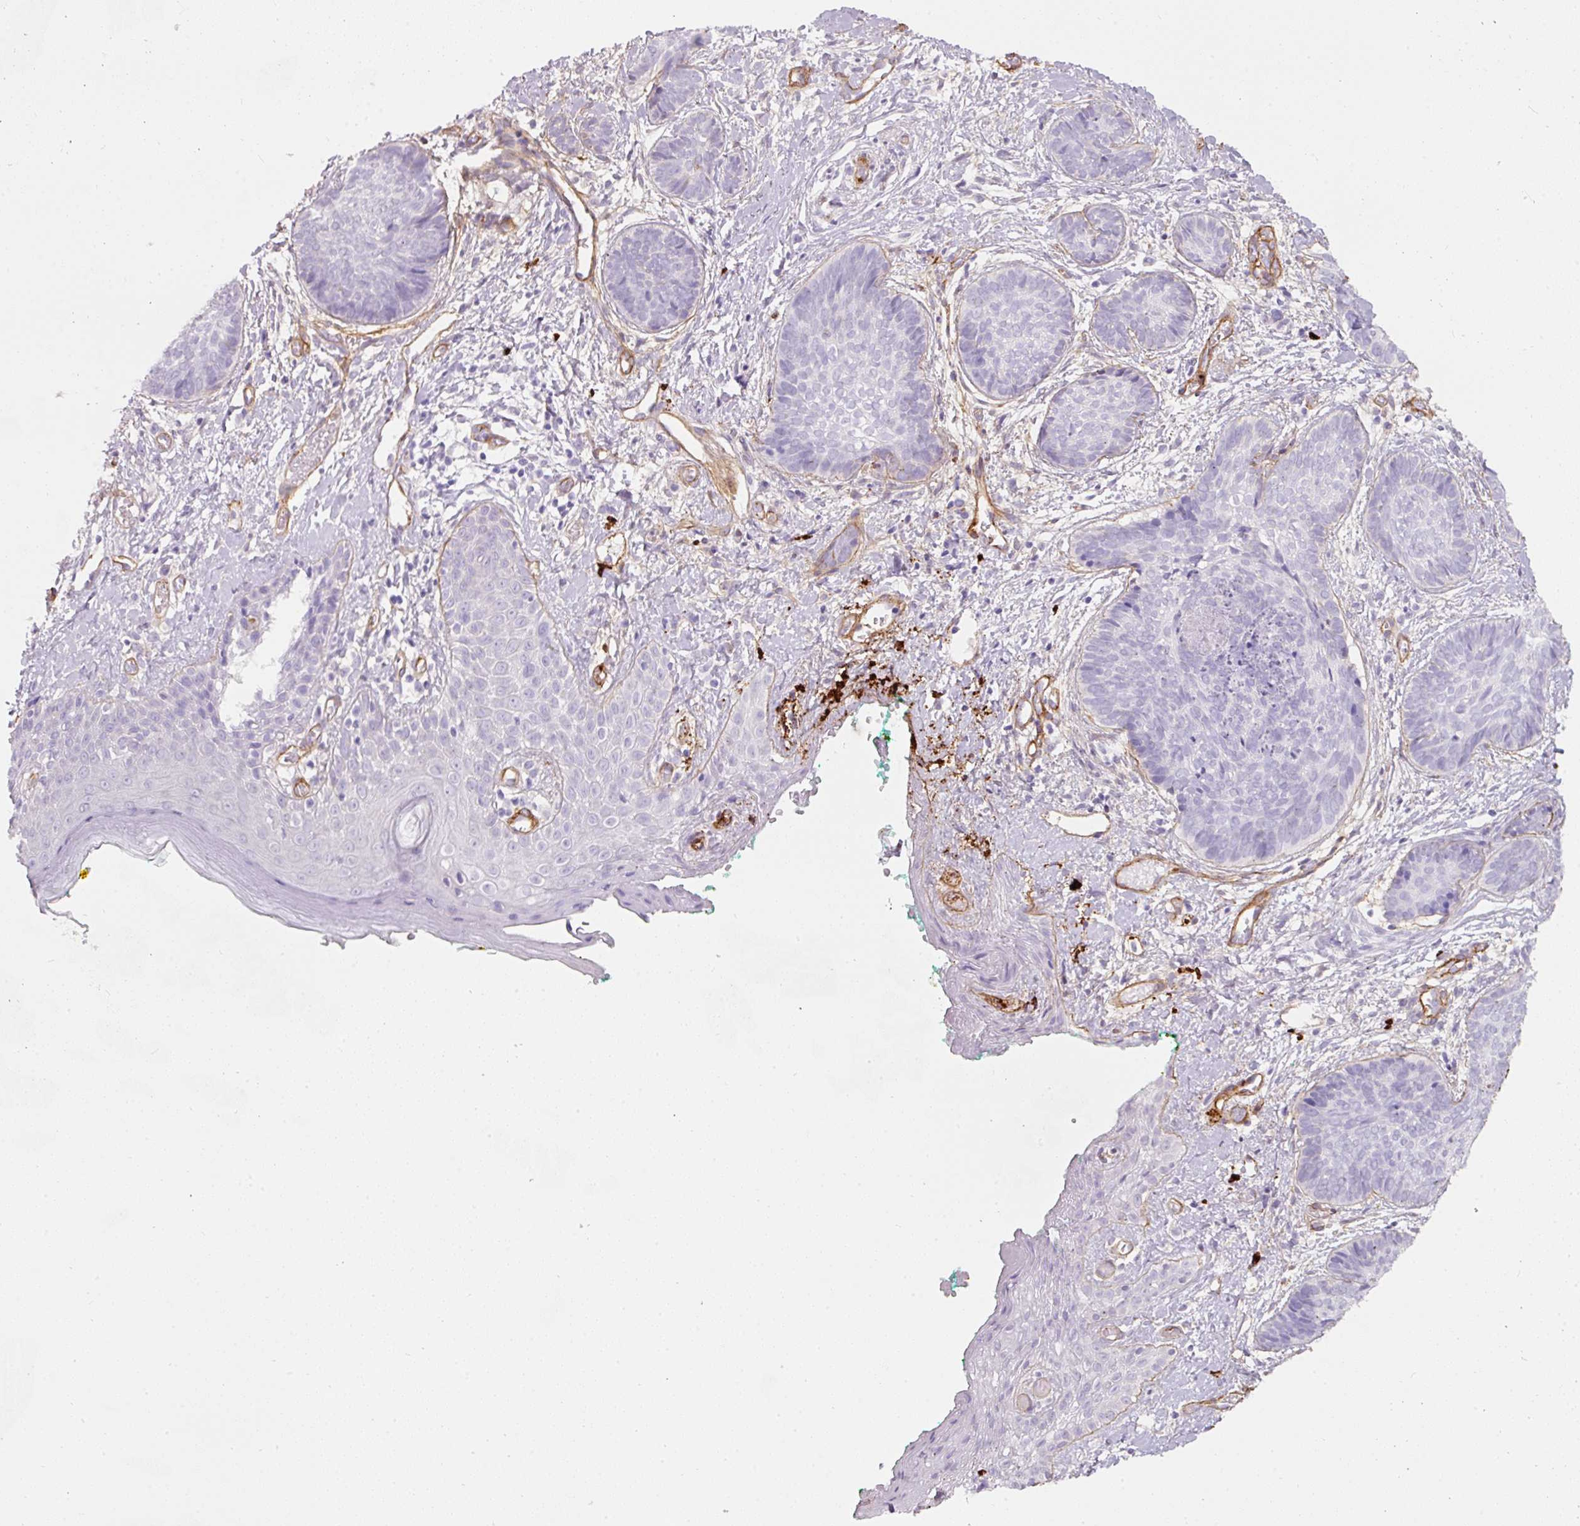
{"staining": {"intensity": "negative", "quantity": "none", "location": "none"}, "tissue": "skin cancer", "cell_type": "Tumor cells", "image_type": "cancer", "snomed": [{"axis": "morphology", "description": "Basal cell carcinoma"}, {"axis": "topography", "description": "Skin"}], "caption": "Immunohistochemistry (IHC) of skin cancer reveals no positivity in tumor cells. (Brightfield microscopy of DAB (3,3'-diaminobenzidine) immunohistochemistry (IHC) at high magnification).", "gene": "LOXL4", "patient": {"sex": "female", "age": 81}}